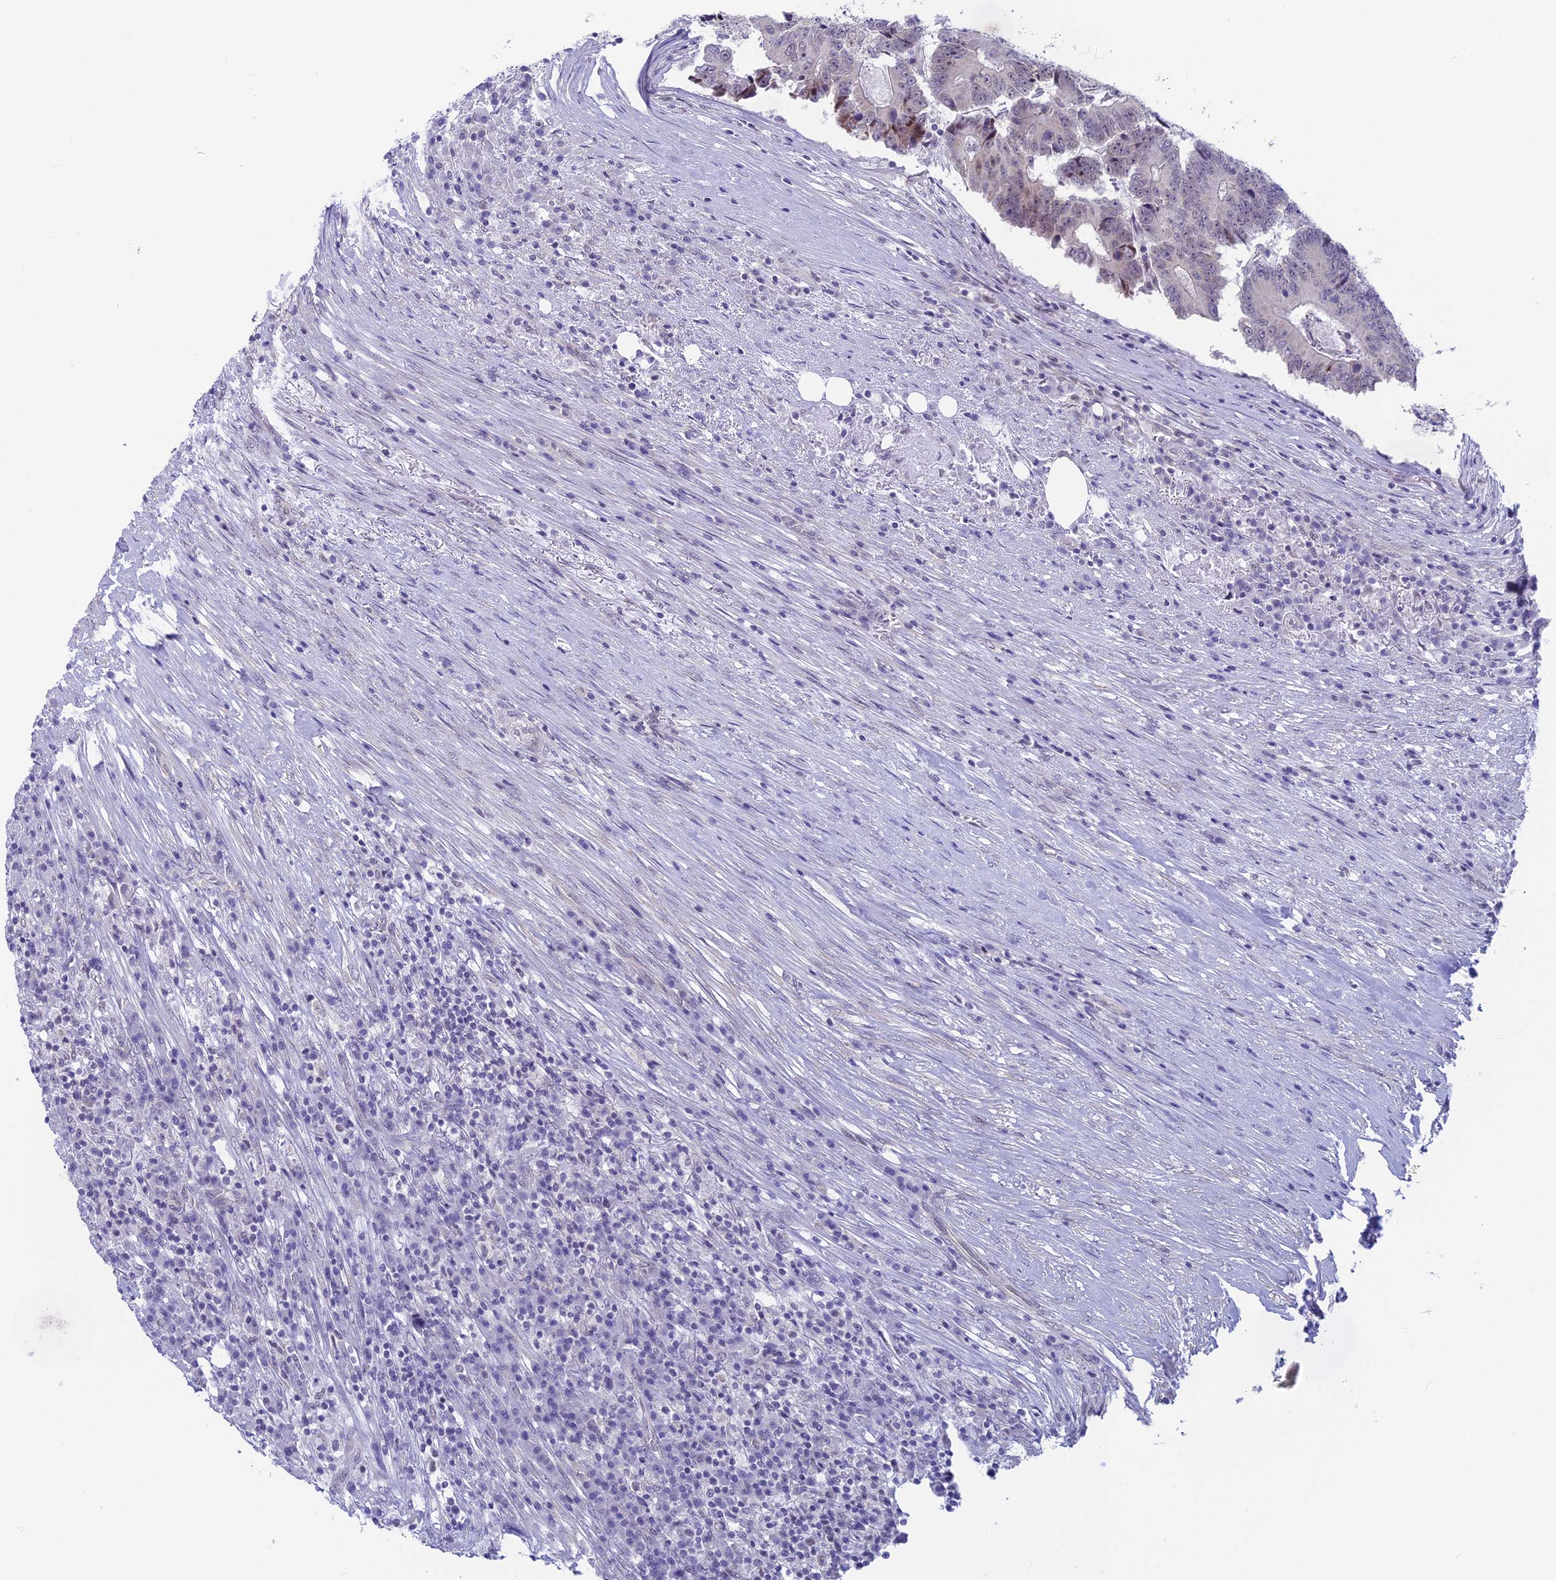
{"staining": {"intensity": "negative", "quantity": "none", "location": "none"}, "tissue": "colorectal cancer", "cell_type": "Tumor cells", "image_type": "cancer", "snomed": [{"axis": "morphology", "description": "Adenocarcinoma, NOS"}, {"axis": "topography", "description": "Colon"}], "caption": "Colorectal cancer (adenocarcinoma) was stained to show a protein in brown. There is no significant expression in tumor cells.", "gene": "SRSF5", "patient": {"sex": "male", "age": 83}}